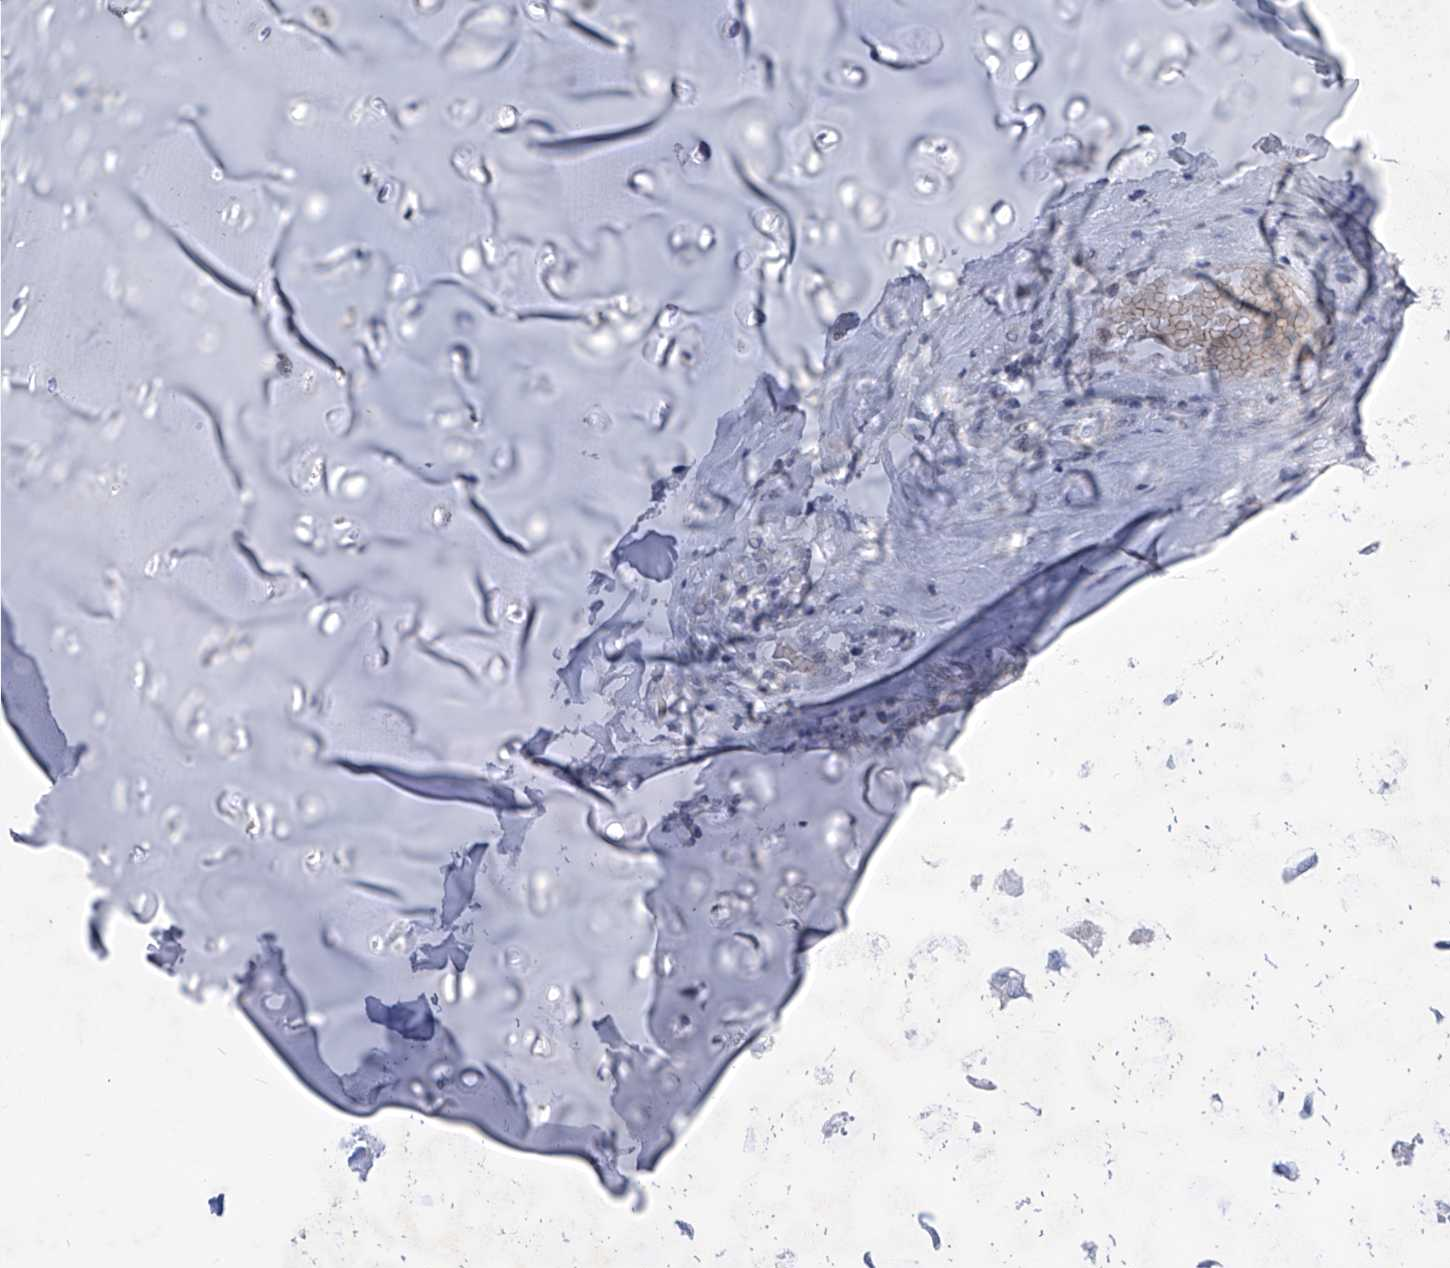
{"staining": {"intensity": "negative", "quantity": "none", "location": "none"}, "tissue": "adipose tissue", "cell_type": "Adipocytes", "image_type": "normal", "snomed": [{"axis": "morphology", "description": "Normal tissue, NOS"}, {"axis": "morphology", "description": "Basal cell carcinoma"}, {"axis": "topography", "description": "Cartilage tissue"}, {"axis": "topography", "description": "Nasopharynx"}, {"axis": "topography", "description": "Oral tissue"}], "caption": "An IHC histopathology image of normal adipose tissue is shown. There is no staining in adipocytes of adipose tissue.", "gene": "NUFIP1", "patient": {"sex": "female", "age": 77}}